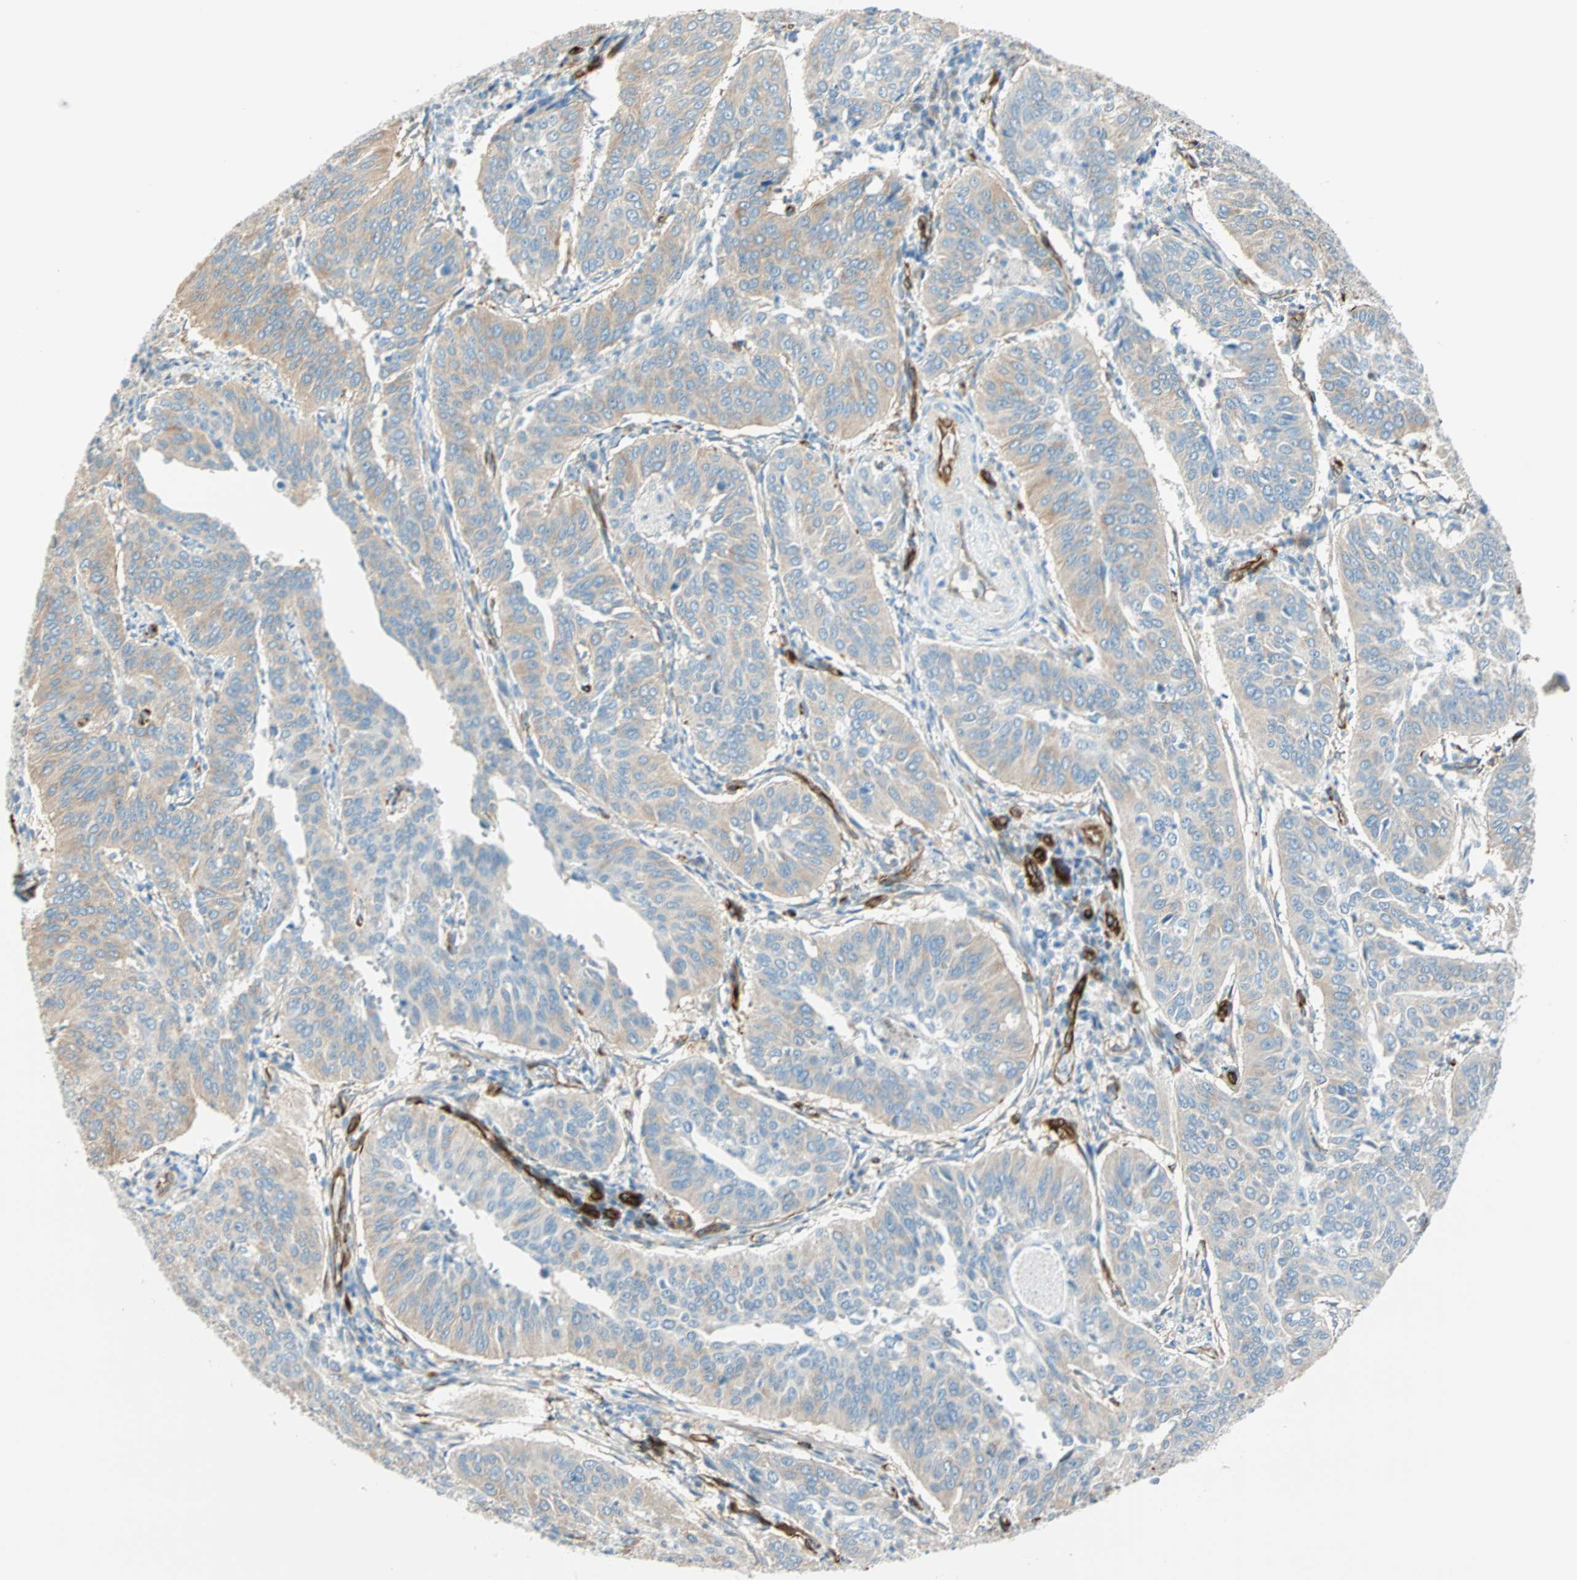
{"staining": {"intensity": "moderate", "quantity": "<25%", "location": "cytoplasmic/membranous"}, "tissue": "cervical cancer", "cell_type": "Tumor cells", "image_type": "cancer", "snomed": [{"axis": "morphology", "description": "Normal tissue, NOS"}, {"axis": "morphology", "description": "Squamous cell carcinoma, NOS"}, {"axis": "topography", "description": "Cervix"}], "caption": "Immunohistochemical staining of cervical cancer demonstrates low levels of moderate cytoplasmic/membranous protein staining in about <25% of tumor cells.", "gene": "NES", "patient": {"sex": "female", "age": 39}}